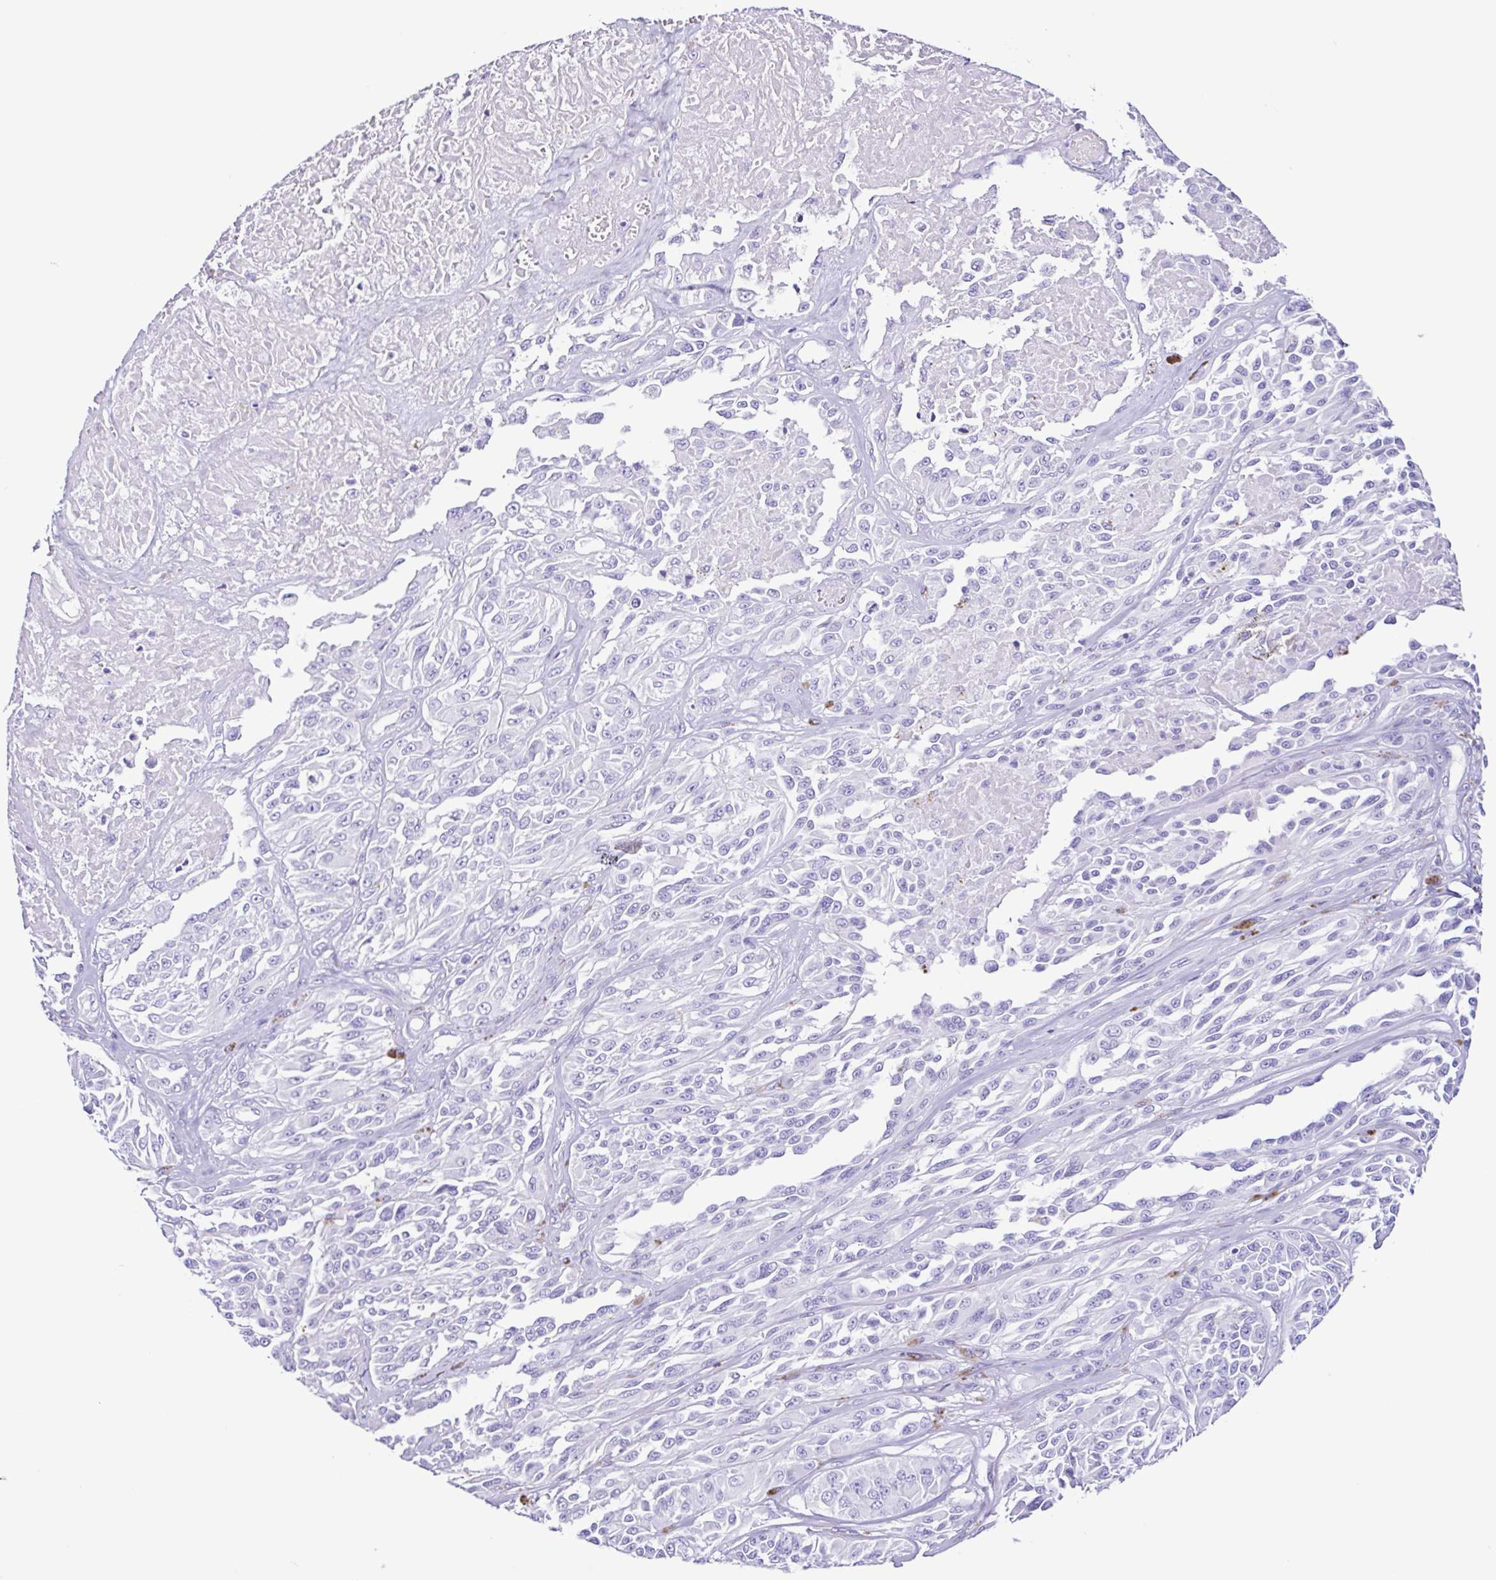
{"staining": {"intensity": "negative", "quantity": "none", "location": "none"}, "tissue": "melanoma", "cell_type": "Tumor cells", "image_type": "cancer", "snomed": [{"axis": "morphology", "description": "Malignant melanoma, NOS"}, {"axis": "topography", "description": "Skin"}], "caption": "DAB immunohistochemical staining of malignant melanoma shows no significant staining in tumor cells.", "gene": "PIGF", "patient": {"sex": "male", "age": 94}}